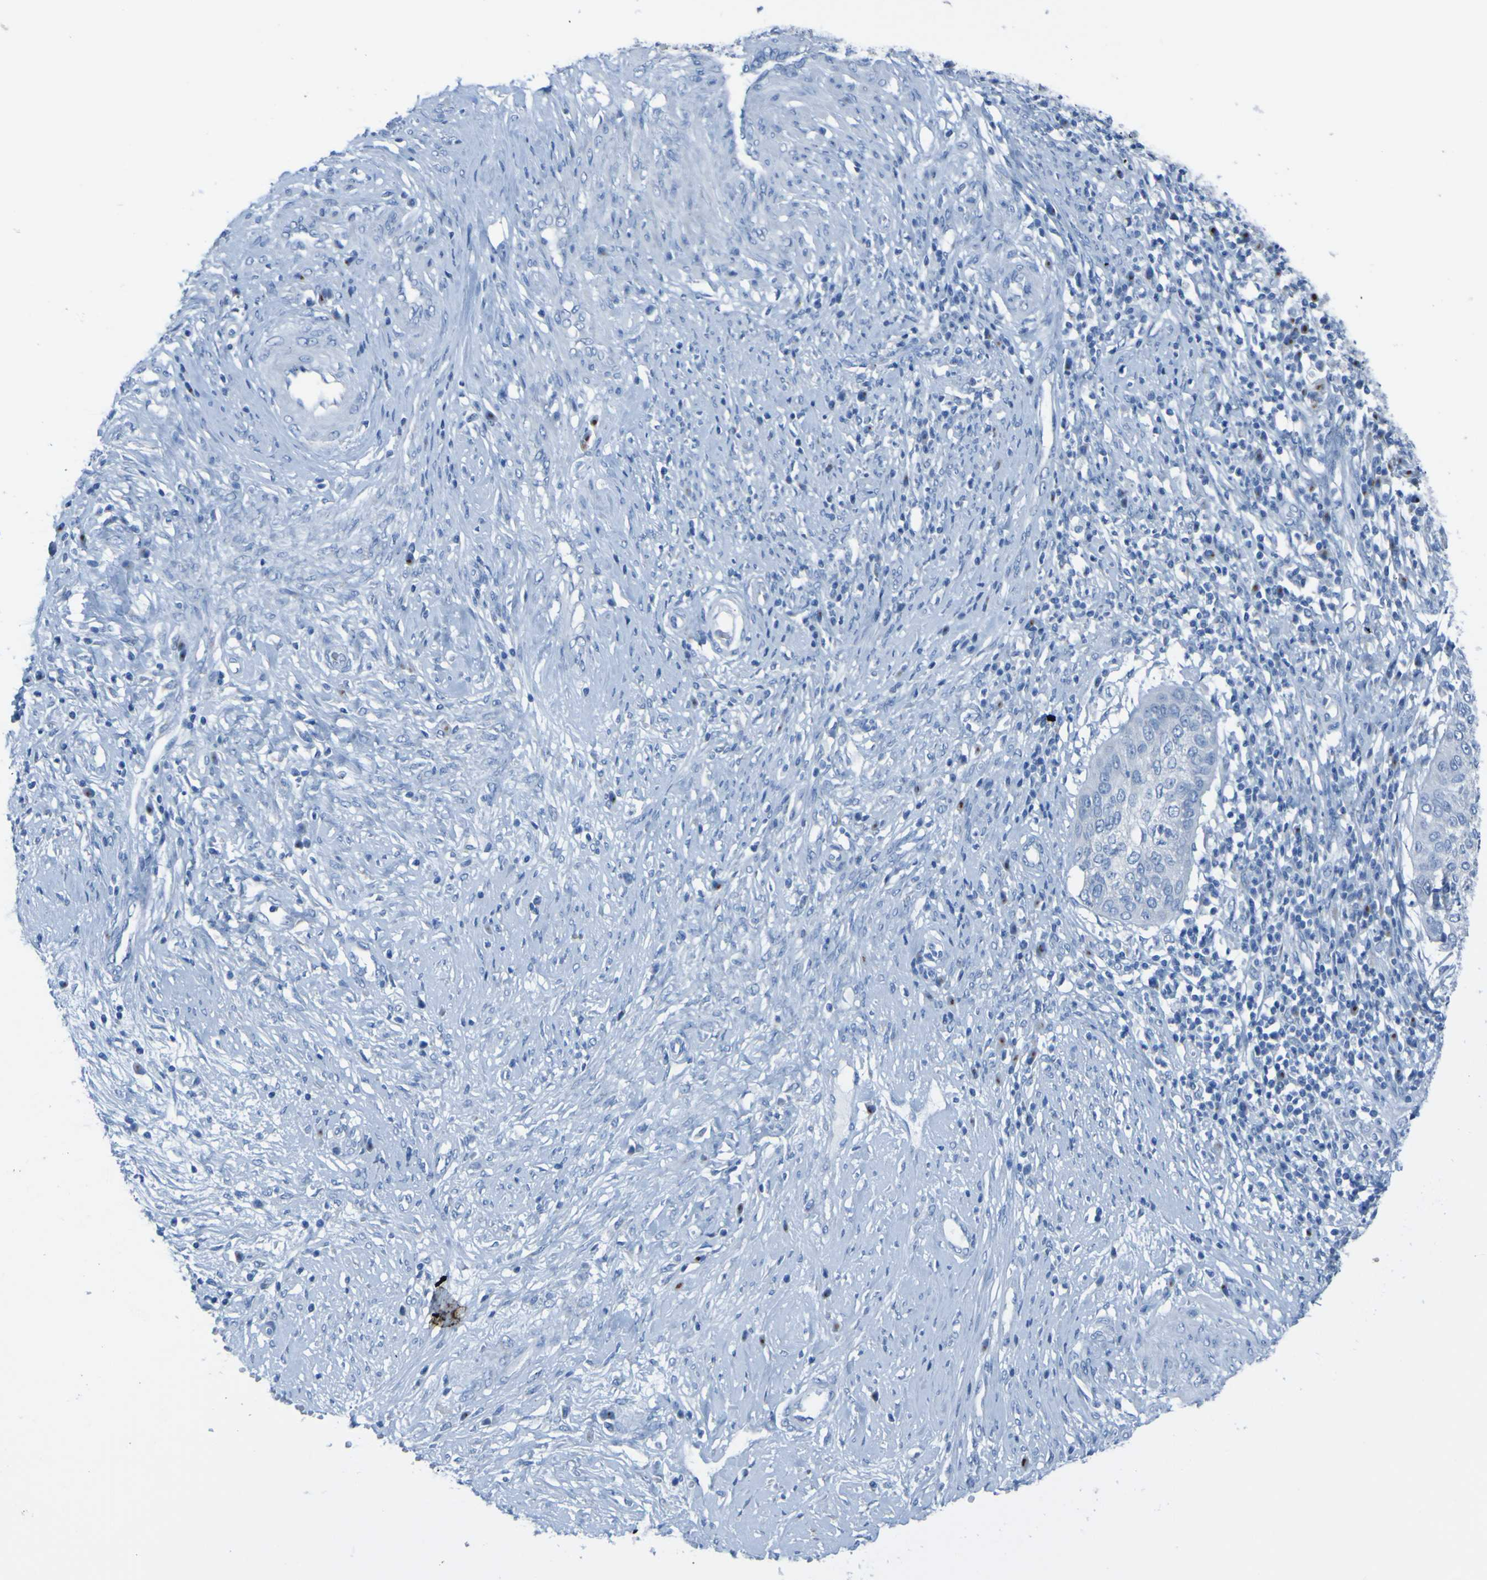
{"staining": {"intensity": "negative", "quantity": "none", "location": "none"}, "tissue": "cervical cancer", "cell_type": "Tumor cells", "image_type": "cancer", "snomed": [{"axis": "morphology", "description": "Normal tissue, NOS"}, {"axis": "morphology", "description": "Squamous cell carcinoma, NOS"}, {"axis": "topography", "description": "Cervix"}], "caption": "Tumor cells are negative for brown protein staining in cervical cancer.", "gene": "ACMSD", "patient": {"sex": "female", "age": 39}}